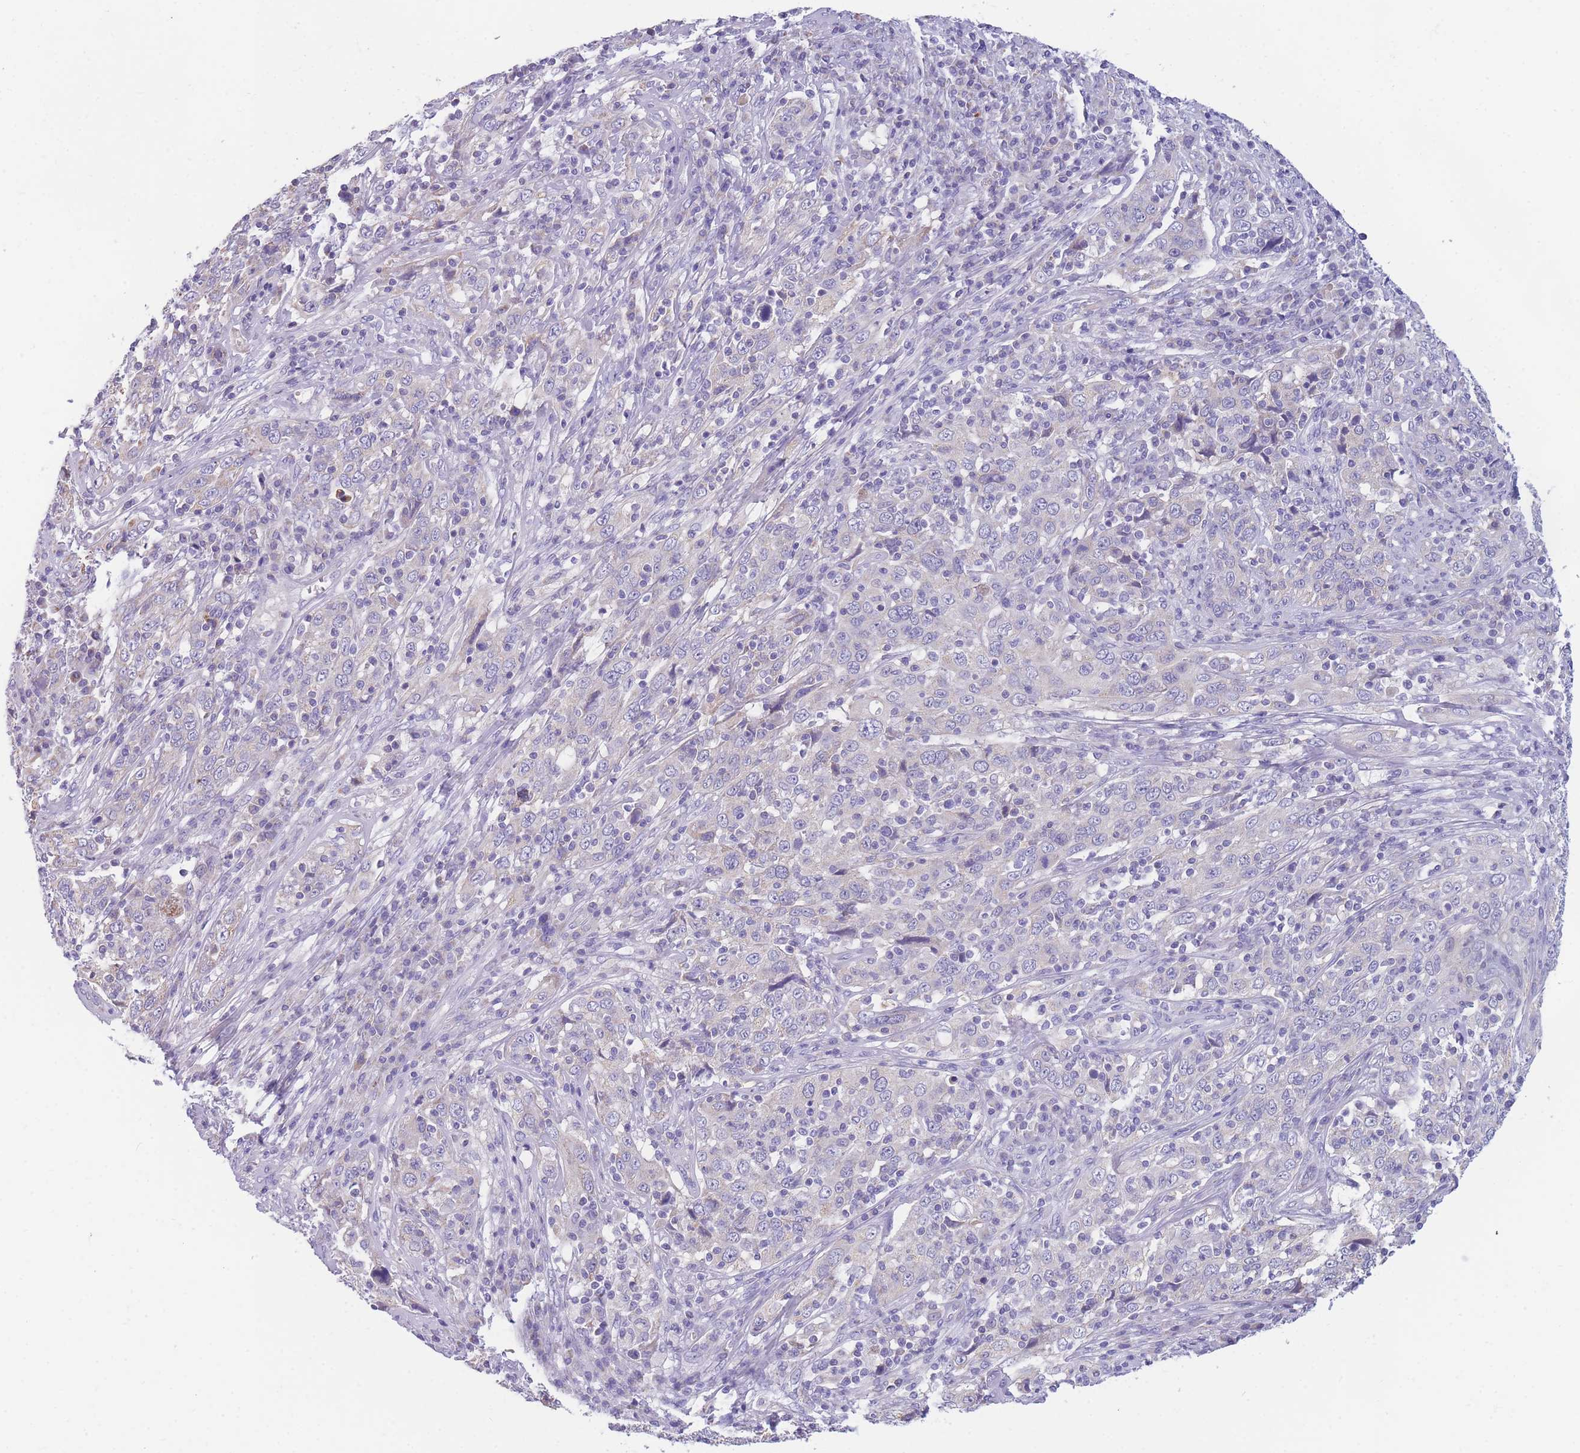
{"staining": {"intensity": "negative", "quantity": "none", "location": "none"}, "tissue": "cervical cancer", "cell_type": "Tumor cells", "image_type": "cancer", "snomed": [{"axis": "morphology", "description": "Squamous cell carcinoma, NOS"}, {"axis": "topography", "description": "Cervix"}], "caption": "A high-resolution image shows IHC staining of cervical cancer, which exhibits no significant staining in tumor cells.", "gene": "DHRS11", "patient": {"sex": "female", "age": 46}}